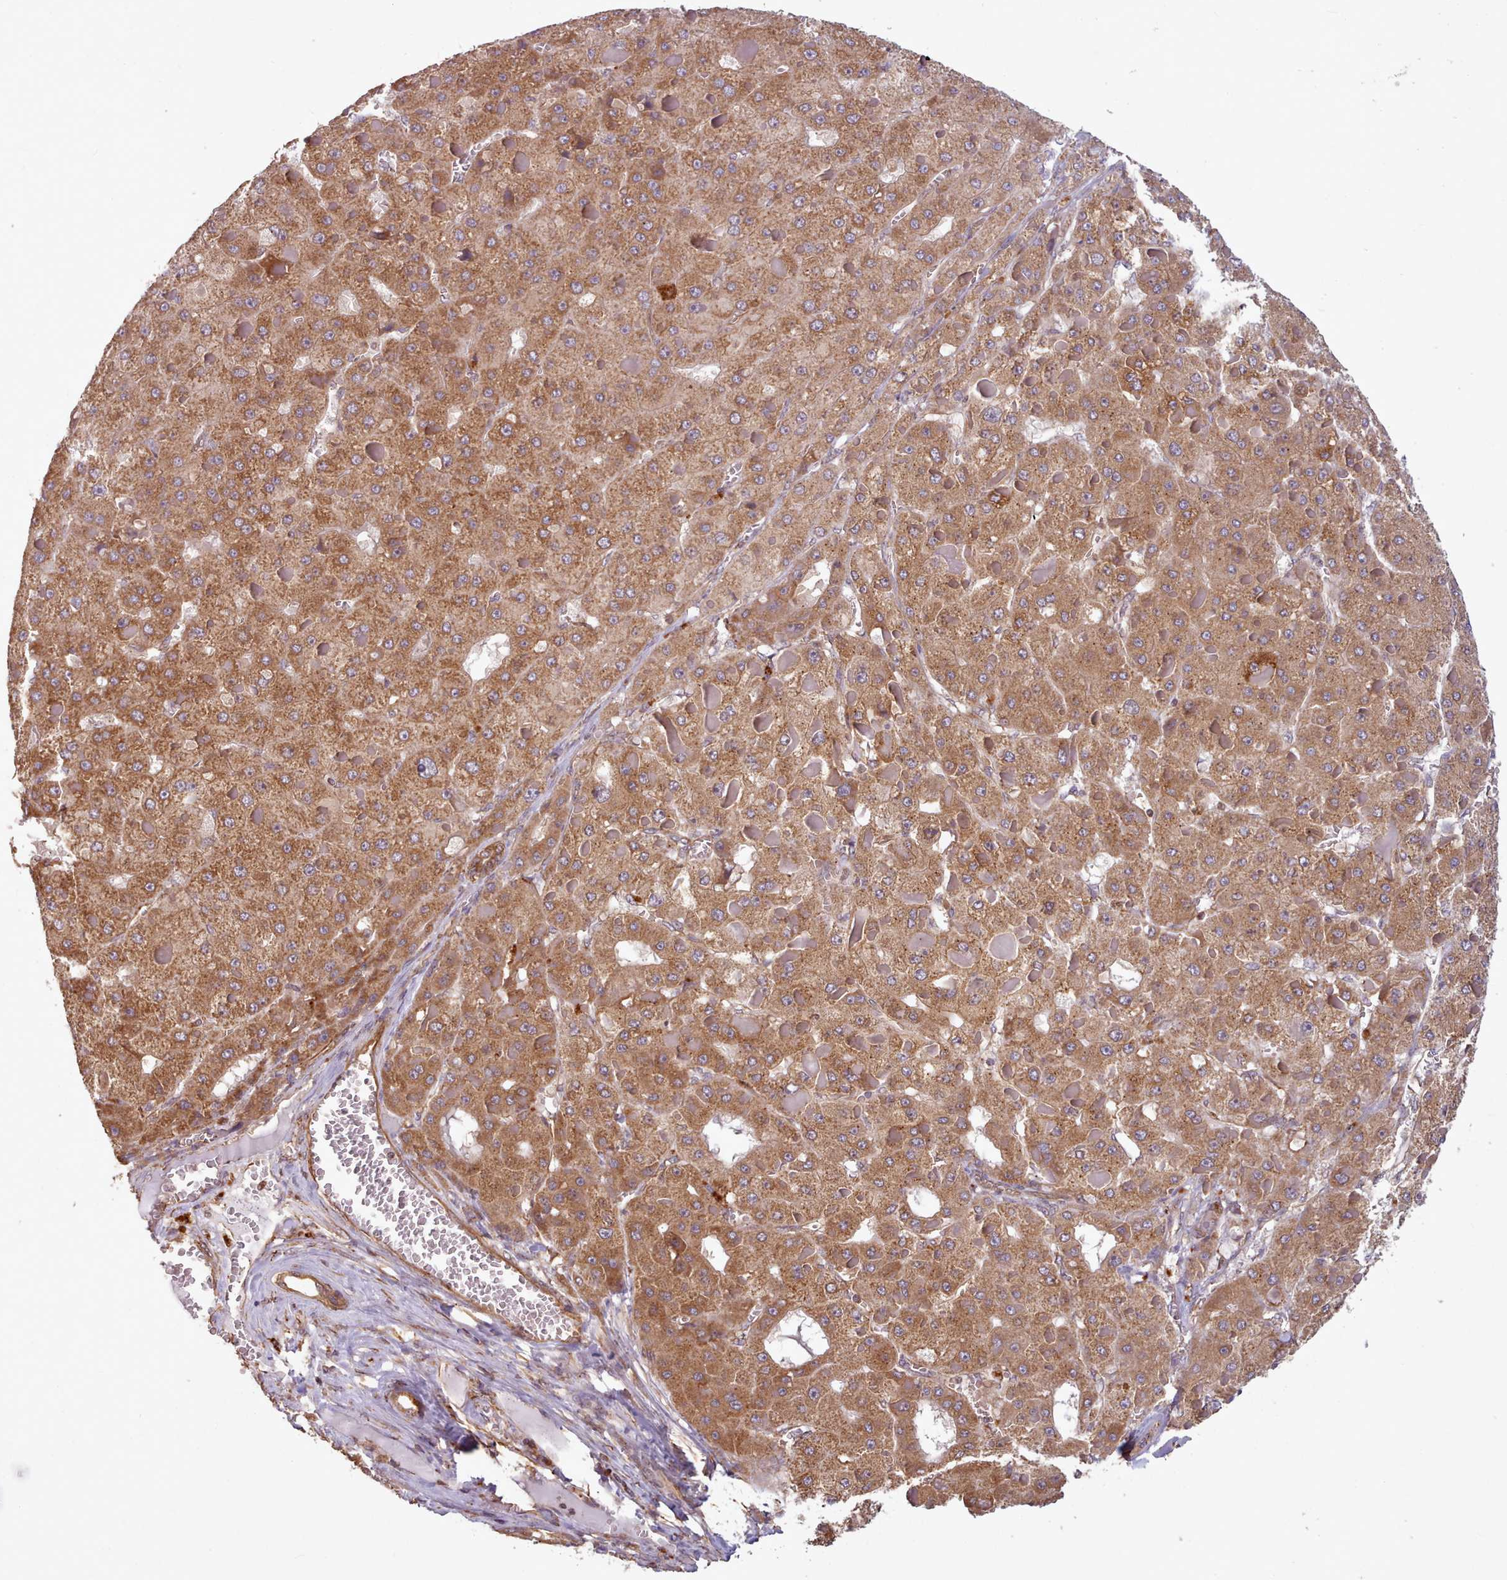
{"staining": {"intensity": "moderate", "quantity": ">75%", "location": "cytoplasmic/membranous"}, "tissue": "liver cancer", "cell_type": "Tumor cells", "image_type": "cancer", "snomed": [{"axis": "morphology", "description": "Carcinoma, Hepatocellular, NOS"}, {"axis": "topography", "description": "Liver"}], "caption": "A medium amount of moderate cytoplasmic/membranous staining is seen in approximately >75% of tumor cells in liver cancer tissue.", "gene": "CRYBG1", "patient": {"sex": "female", "age": 73}}